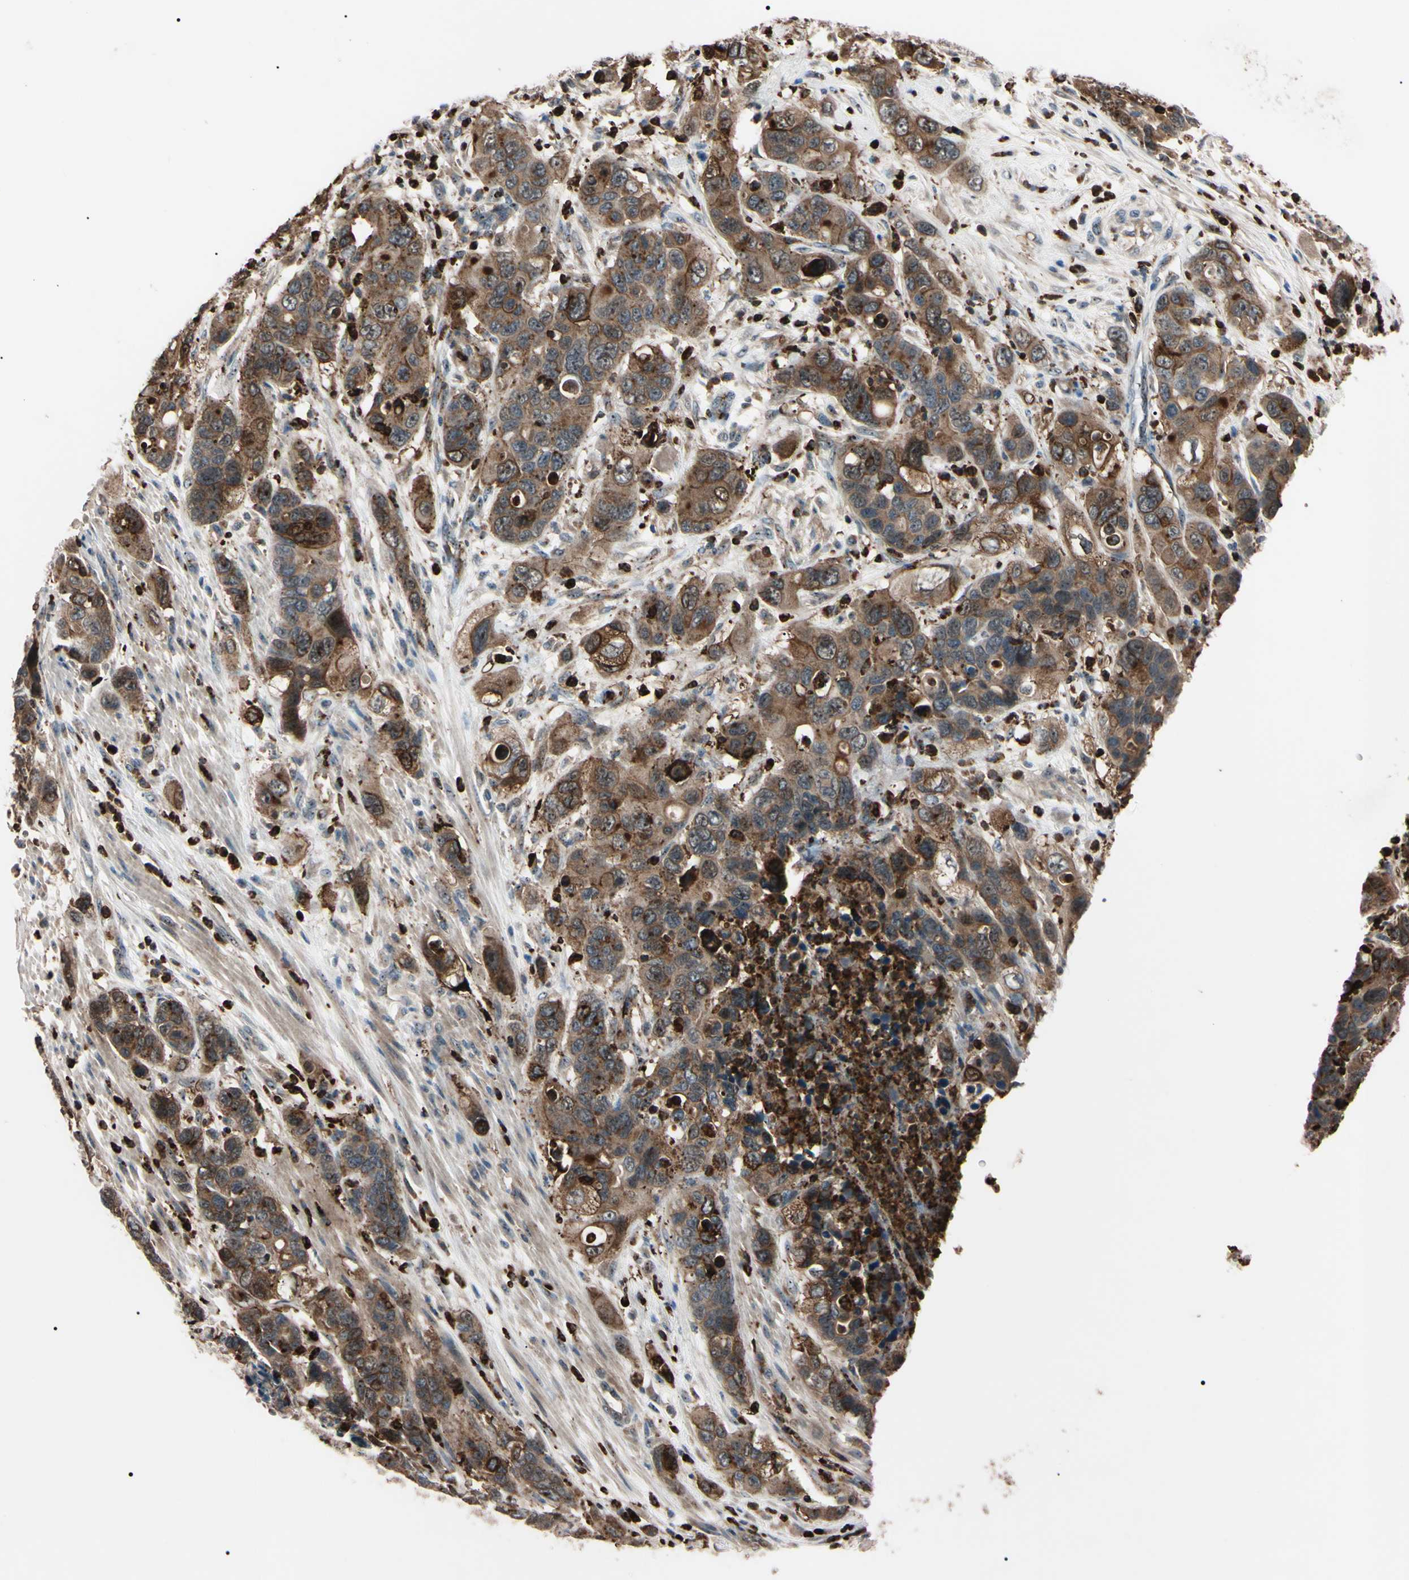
{"staining": {"intensity": "strong", "quantity": "<25%", "location": "cytoplasmic/membranous,nuclear"}, "tissue": "pancreatic cancer", "cell_type": "Tumor cells", "image_type": "cancer", "snomed": [{"axis": "morphology", "description": "Adenocarcinoma, NOS"}, {"axis": "topography", "description": "Pancreas"}], "caption": "Protein staining of pancreatic cancer tissue demonstrates strong cytoplasmic/membranous and nuclear expression in about <25% of tumor cells. (brown staining indicates protein expression, while blue staining denotes nuclei).", "gene": "TRAF5", "patient": {"sex": "female", "age": 71}}